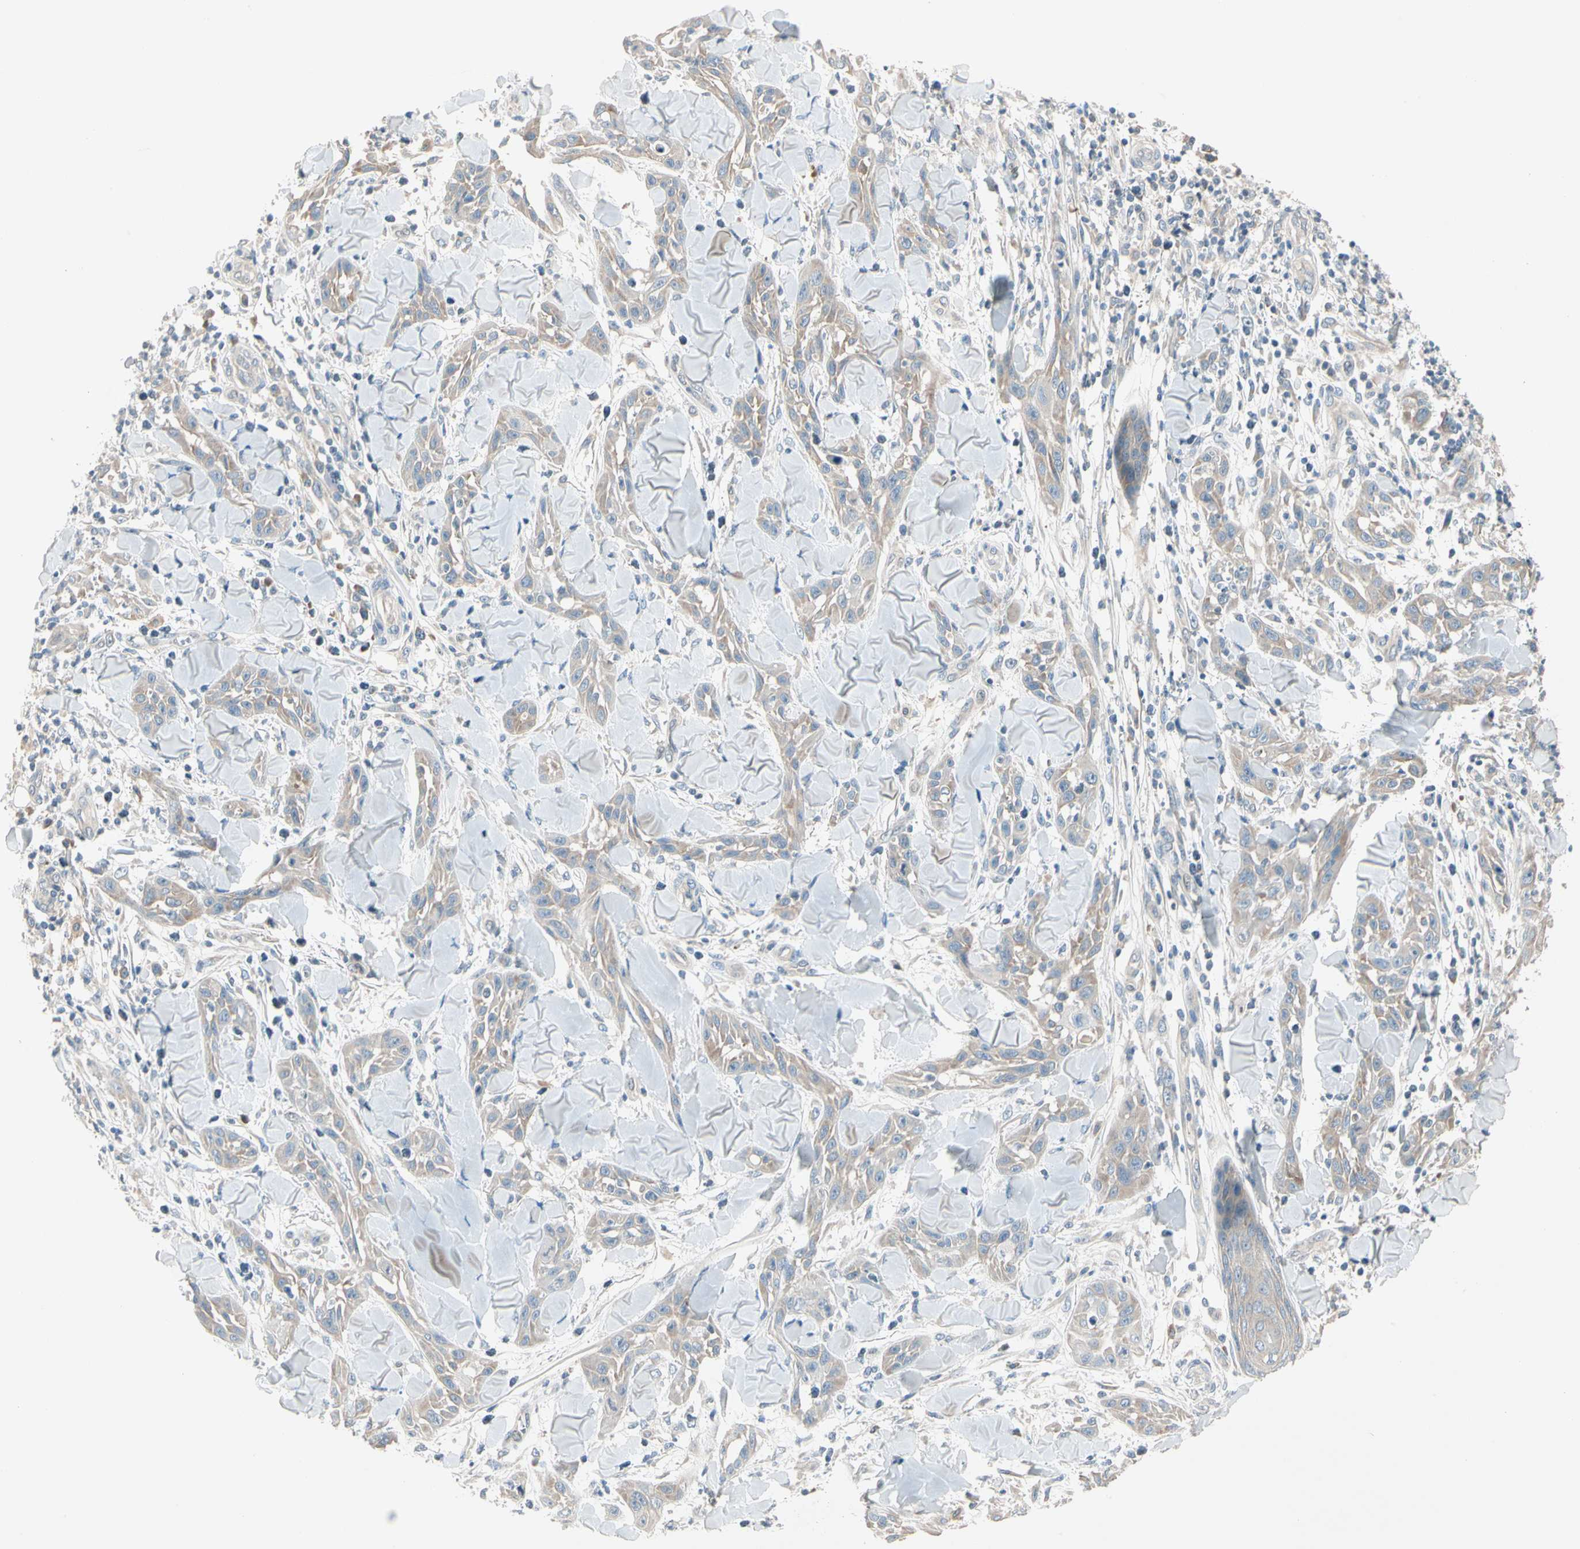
{"staining": {"intensity": "weak", "quantity": ">75%", "location": "cytoplasmic/membranous"}, "tissue": "skin cancer", "cell_type": "Tumor cells", "image_type": "cancer", "snomed": [{"axis": "morphology", "description": "Squamous cell carcinoma, NOS"}, {"axis": "topography", "description": "Skin"}], "caption": "Immunohistochemistry image of neoplastic tissue: skin cancer stained using IHC displays low levels of weak protein expression localized specifically in the cytoplasmic/membranous of tumor cells, appearing as a cytoplasmic/membranous brown color.", "gene": "IL1R1", "patient": {"sex": "male", "age": 24}}